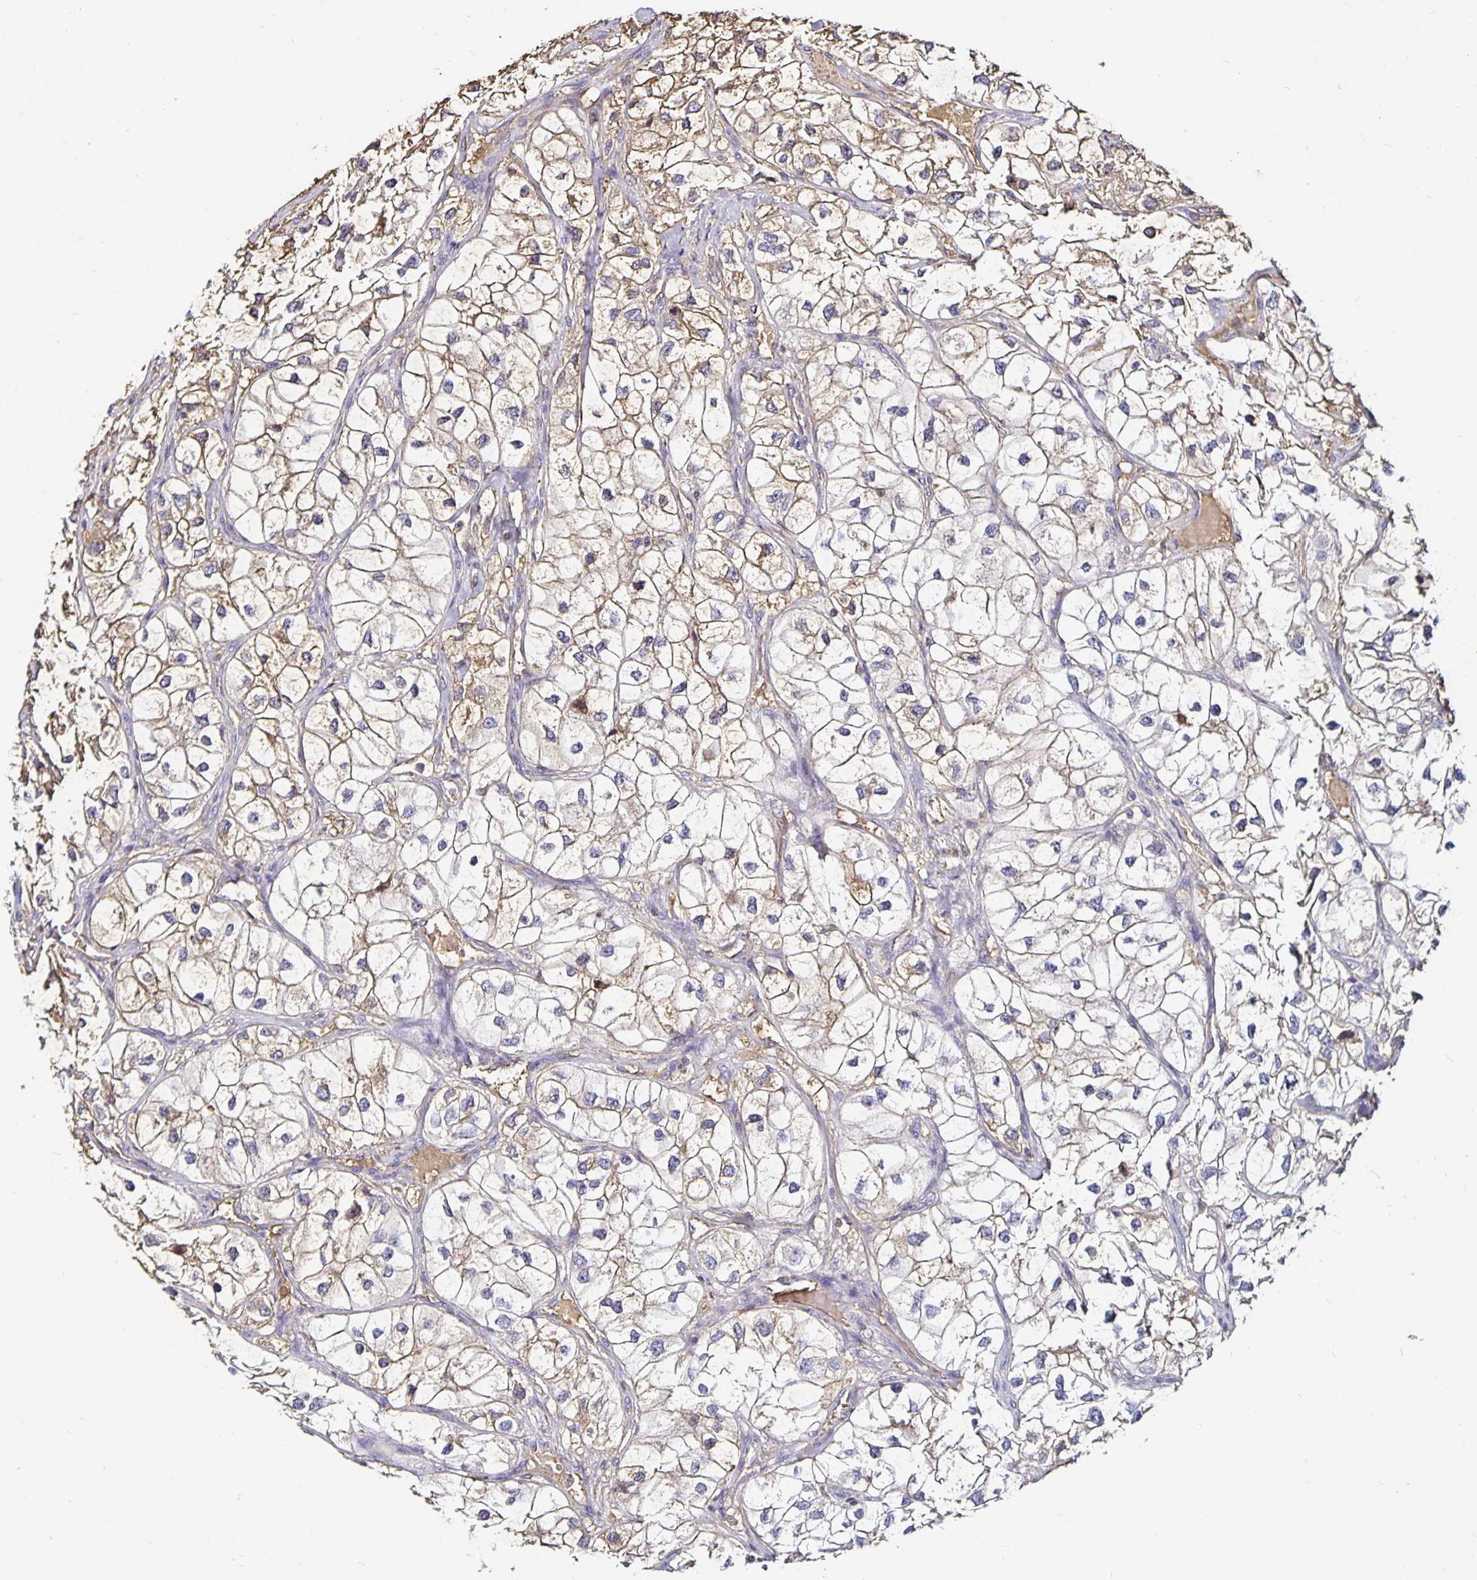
{"staining": {"intensity": "weak", "quantity": "25%-75%", "location": "cytoplasmic/membranous"}, "tissue": "renal cancer", "cell_type": "Tumor cells", "image_type": "cancer", "snomed": [{"axis": "morphology", "description": "Adenocarcinoma, NOS"}, {"axis": "topography", "description": "Kidney"}], "caption": "Renal cancer (adenocarcinoma) stained for a protein (brown) displays weak cytoplasmic/membranous positive positivity in about 25%-75% of tumor cells.", "gene": "TTR", "patient": {"sex": "male", "age": 59}}